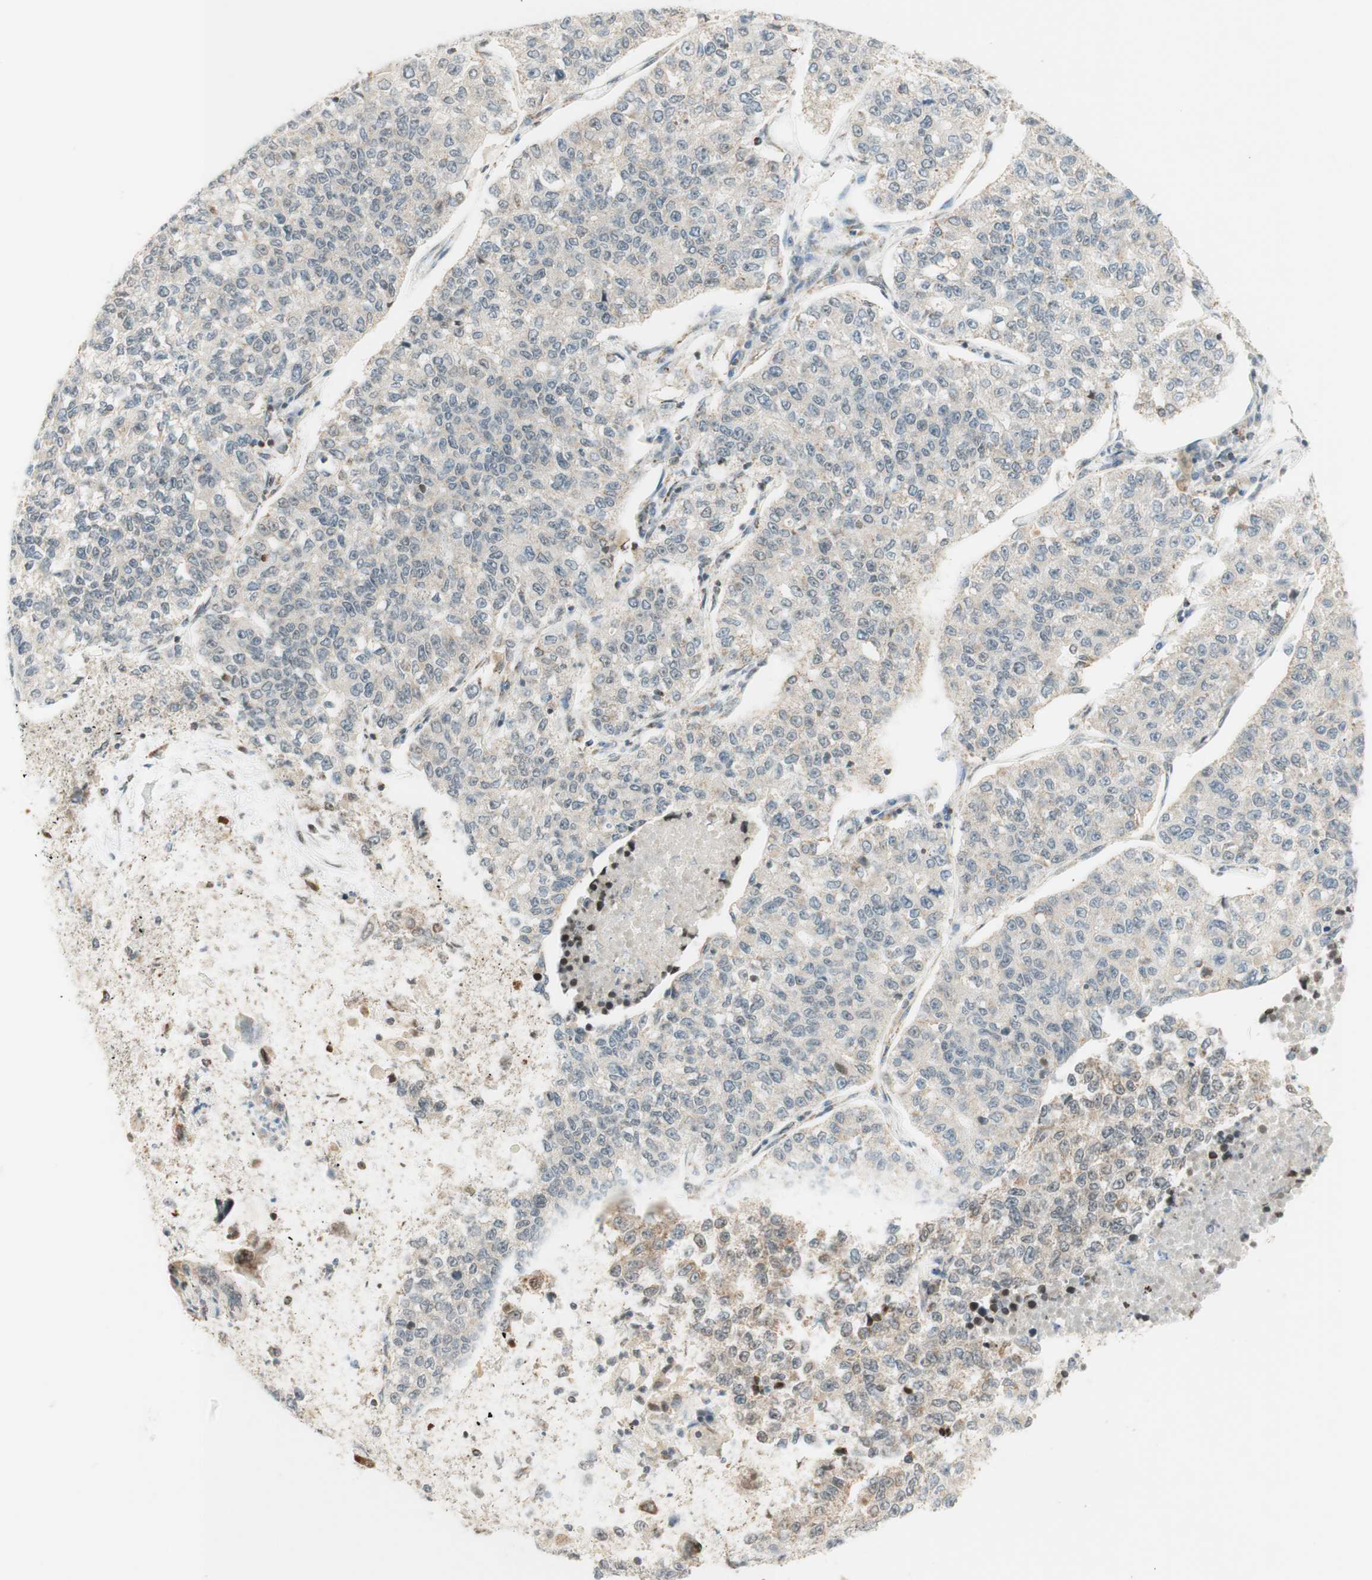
{"staining": {"intensity": "weak", "quantity": "<25%", "location": "cytoplasmic/membranous"}, "tissue": "lung cancer", "cell_type": "Tumor cells", "image_type": "cancer", "snomed": [{"axis": "morphology", "description": "Adenocarcinoma, NOS"}, {"axis": "topography", "description": "Lung"}], "caption": "A high-resolution photomicrograph shows immunohistochemistry staining of lung cancer (adenocarcinoma), which demonstrates no significant expression in tumor cells. The staining was performed using DAB (3,3'-diaminobenzidine) to visualize the protein expression in brown, while the nuclei were stained in blue with hematoxylin (Magnification: 20x).", "gene": "ZNF782", "patient": {"sex": "male", "age": 49}}